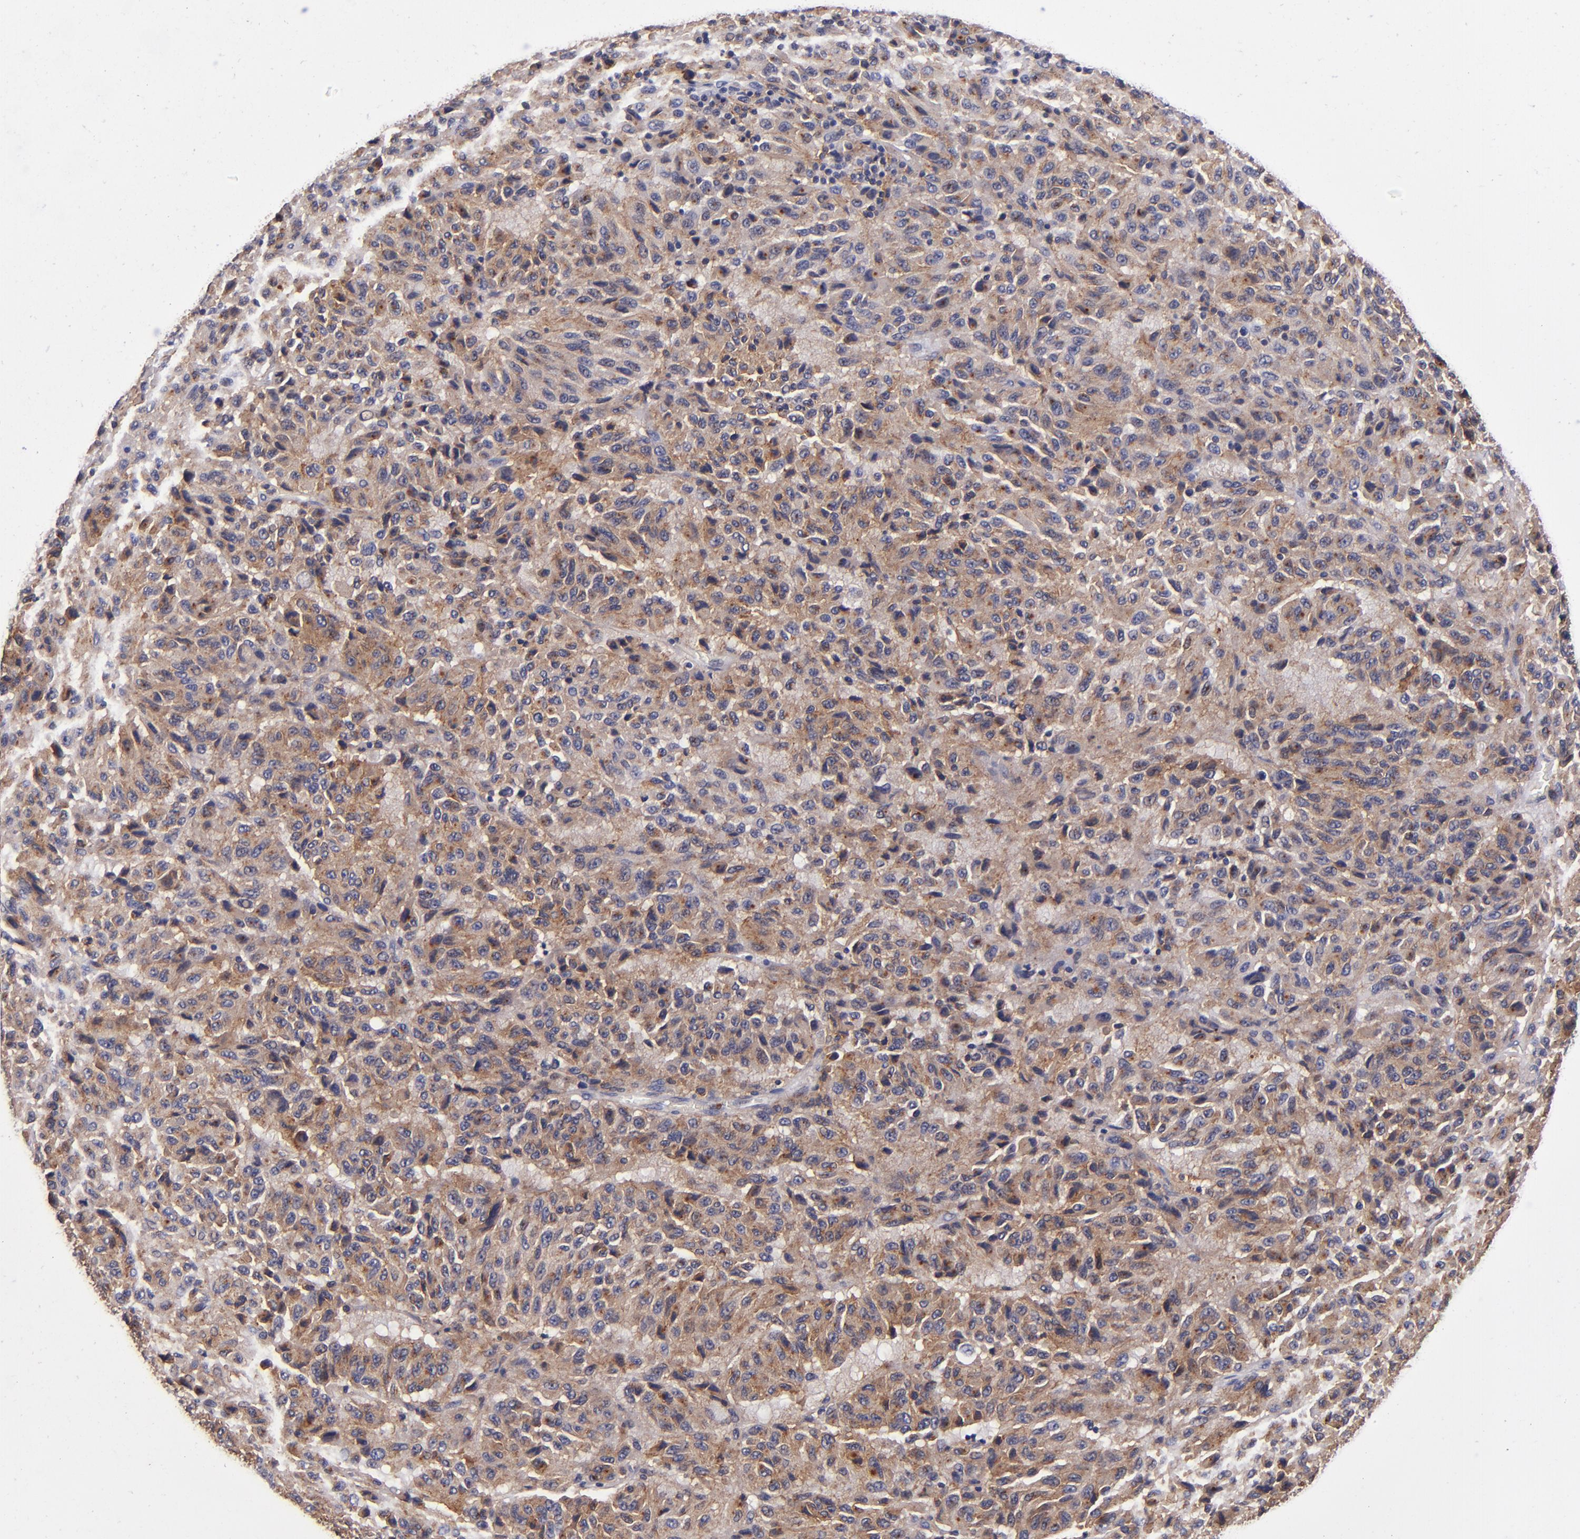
{"staining": {"intensity": "moderate", "quantity": "25%-75%", "location": "cytoplasmic/membranous"}, "tissue": "melanoma", "cell_type": "Tumor cells", "image_type": "cancer", "snomed": [{"axis": "morphology", "description": "Malignant melanoma, Metastatic site"}, {"axis": "topography", "description": "Lung"}], "caption": "Malignant melanoma (metastatic site) stained with DAB (3,3'-diaminobenzidine) immunohistochemistry (IHC) displays medium levels of moderate cytoplasmic/membranous expression in approximately 25%-75% of tumor cells.", "gene": "SIRPA", "patient": {"sex": "male", "age": 64}}